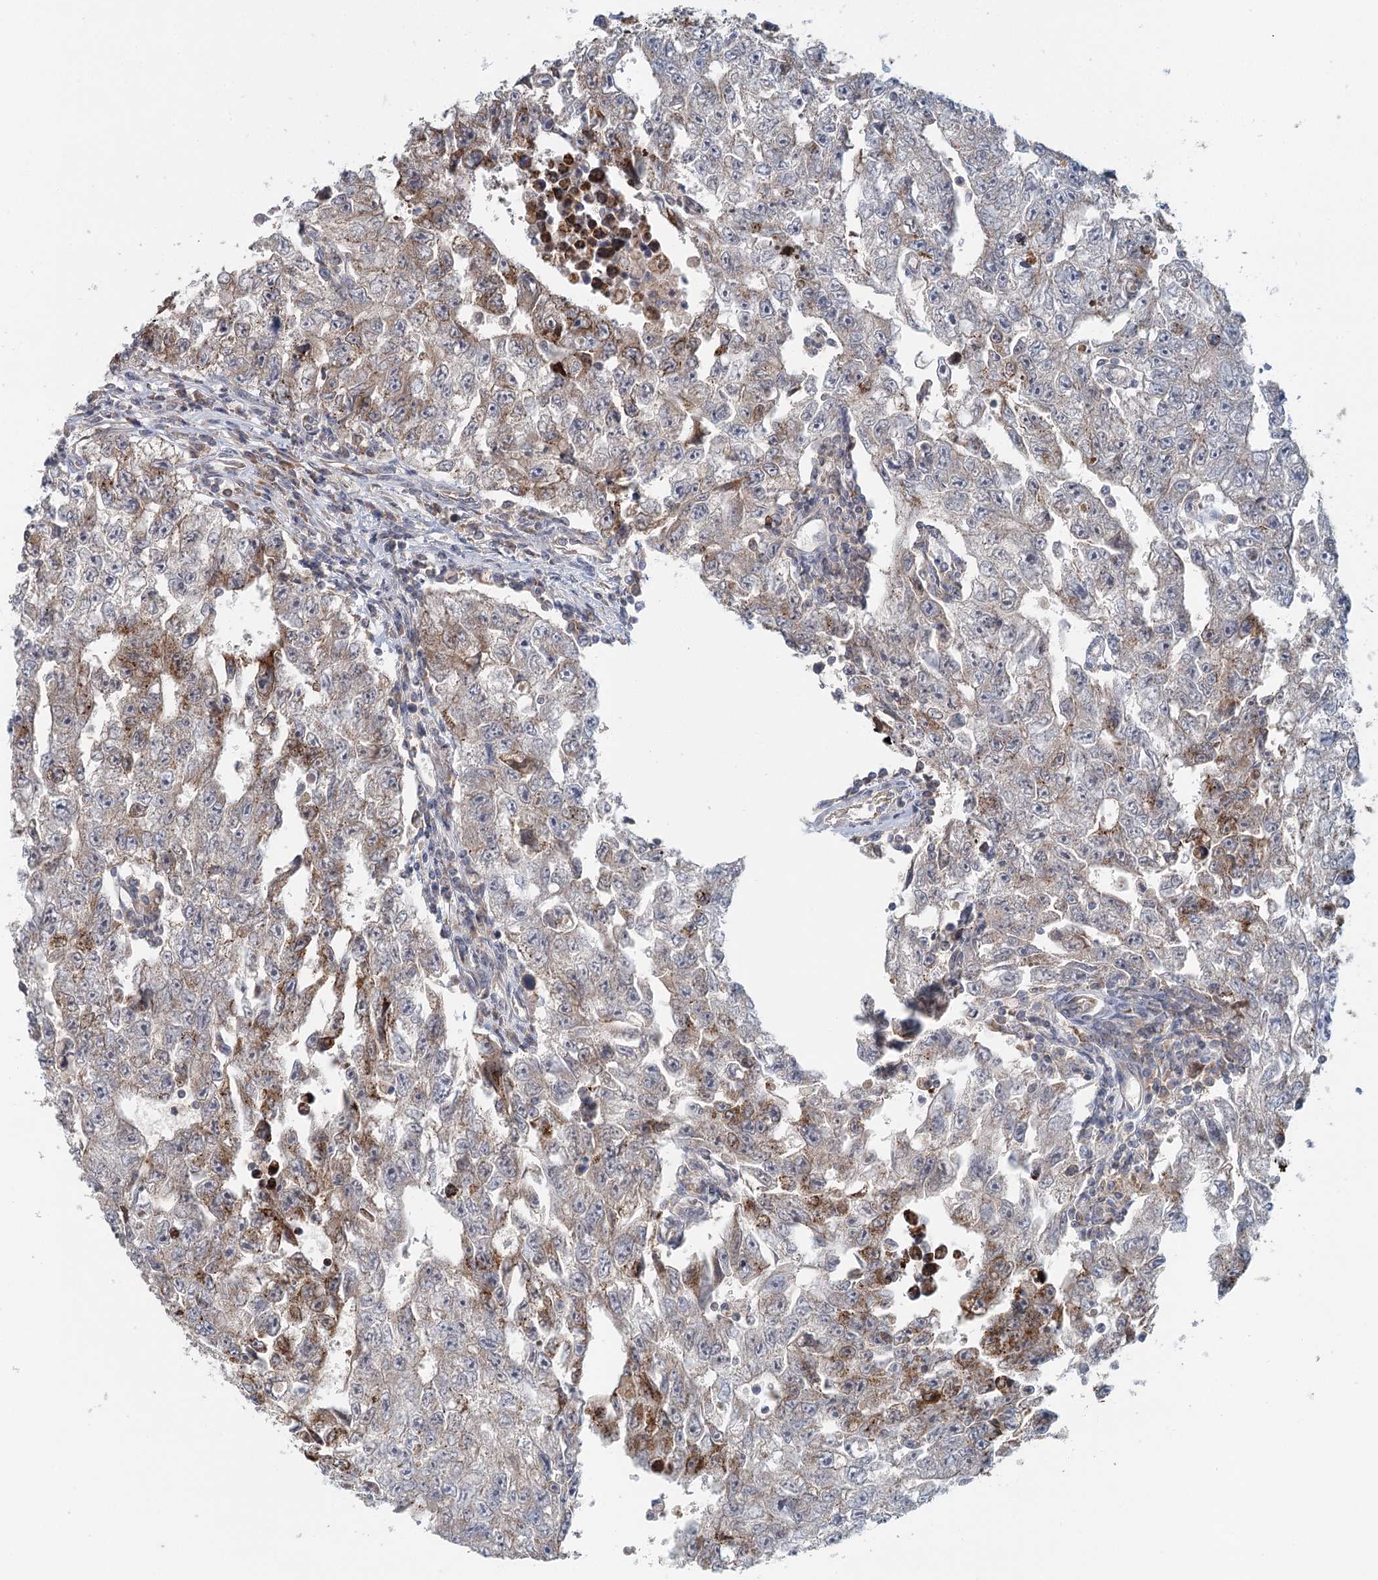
{"staining": {"intensity": "moderate", "quantity": "25%-75%", "location": "cytoplasmic/membranous"}, "tissue": "testis cancer", "cell_type": "Tumor cells", "image_type": "cancer", "snomed": [{"axis": "morphology", "description": "Carcinoma, Embryonal, NOS"}, {"axis": "topography", "description": "Testis"}], "caption": "IHC (DAB (3,3'-diaminobenzidine)) staining of testis cancer (embryonal carcinoma) exhibits moderate cytoplasmic/membranous protein positivity in about 25%-75% of tumor cells. (brown staining indicates protein expression, while blue staining denotes nuclei).", "gene": "ADK", "patient": {"sex": "male", "age": 17}}